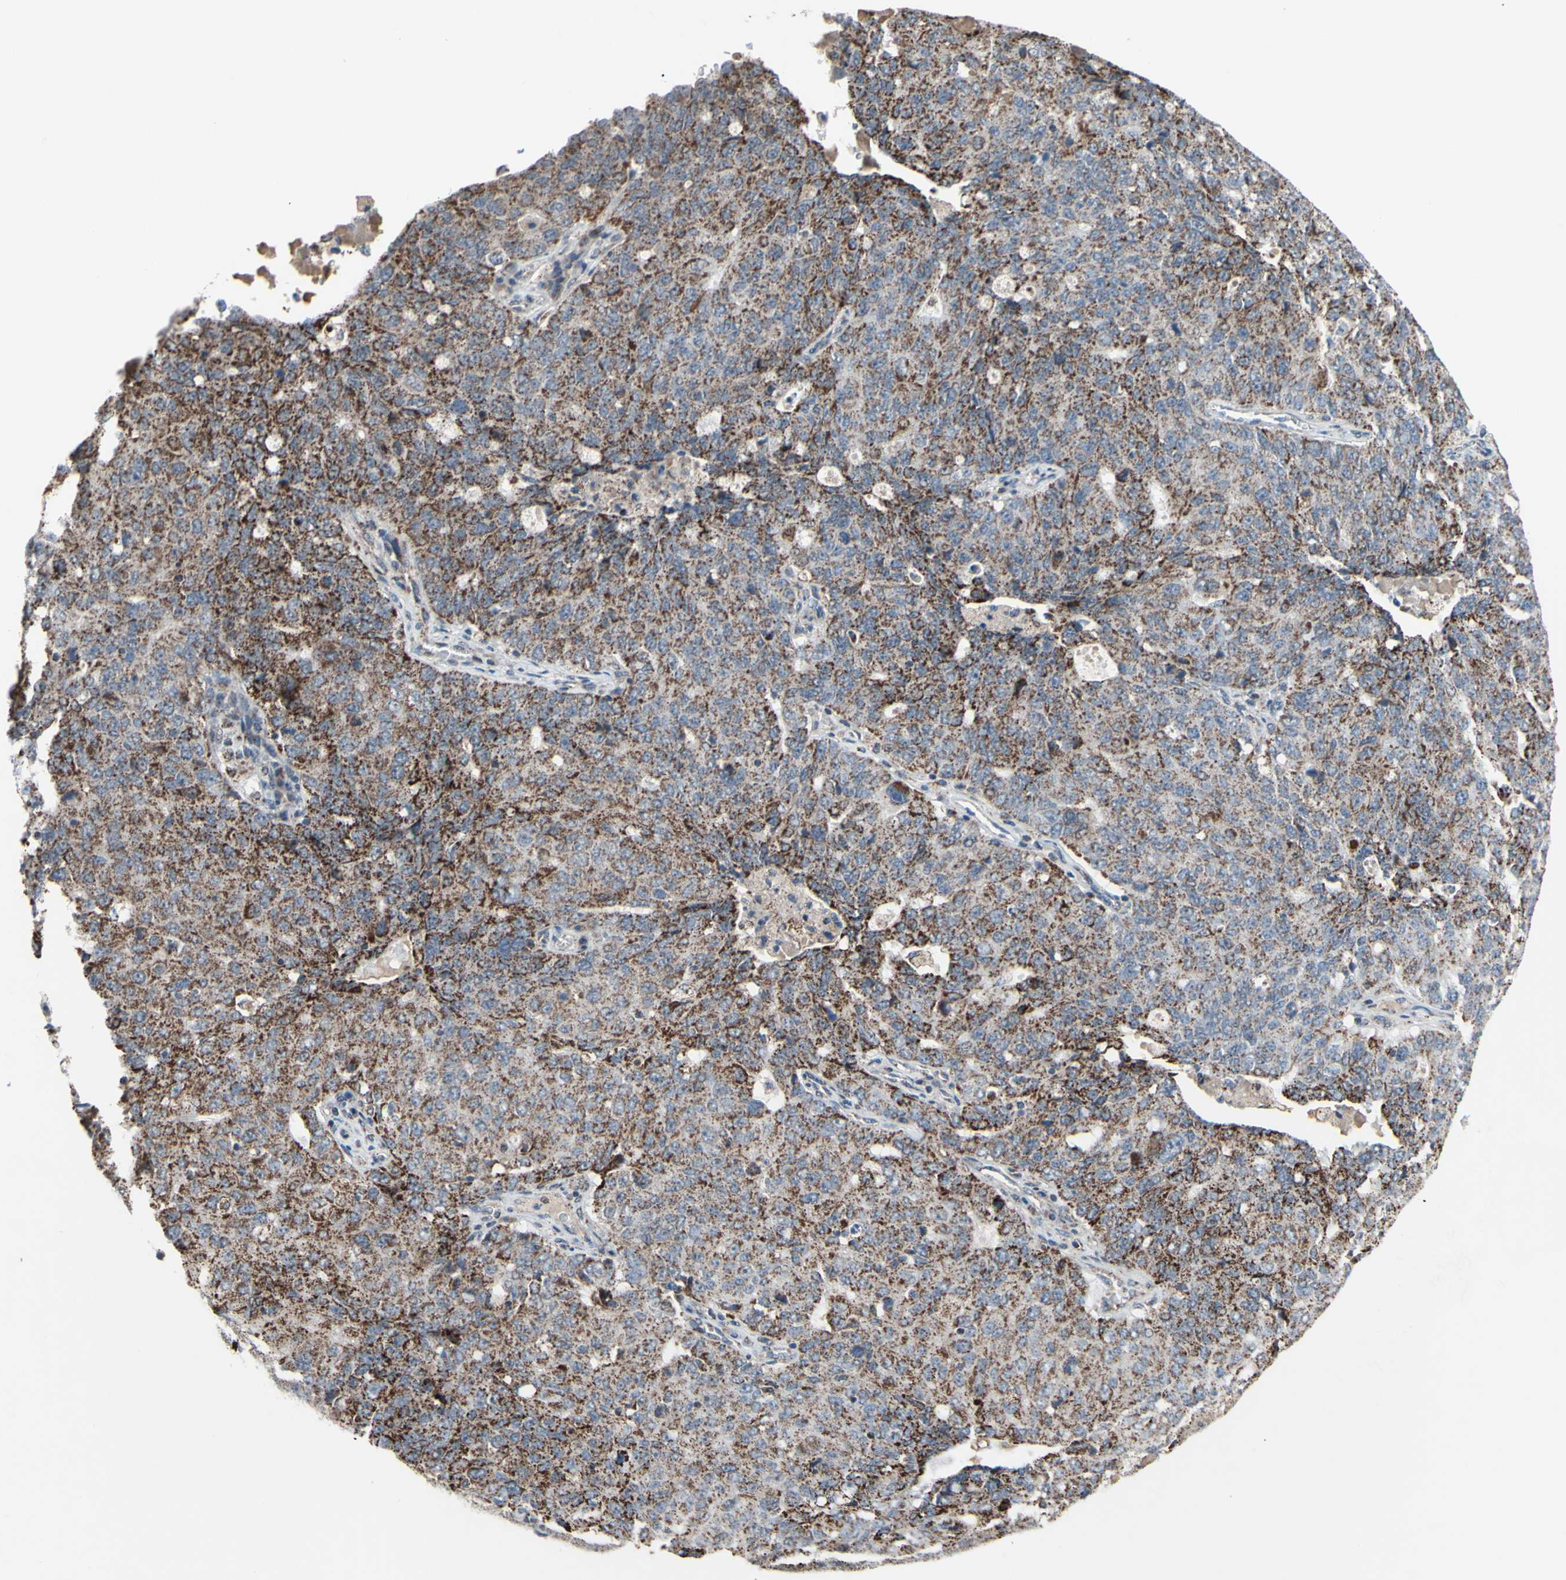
{"staining": {"intensity": "moderate", "quantity": "25%-75%", "location": "cytoplasmic/membranous"}, "tissue": "ovarian cancer", "cell_type": "Tumor cells", "image_type": "cancer", "snomed": [{"axis": "morphology", "description": "Carcinoma, endometroid"}, {"axis": "topography", "description": "Ovary"}], "caption": "This photomicrograph exhibits ovarian endometroid carcinoma stained with IHC to label a protein in brown. The cytoplasmic/membranous of tumor cells show moderate positivity for the protein. Nuclei are counter-stained blue.", "gene": "GLT8D1", "patient": {"sex": "female", "age": 62}}